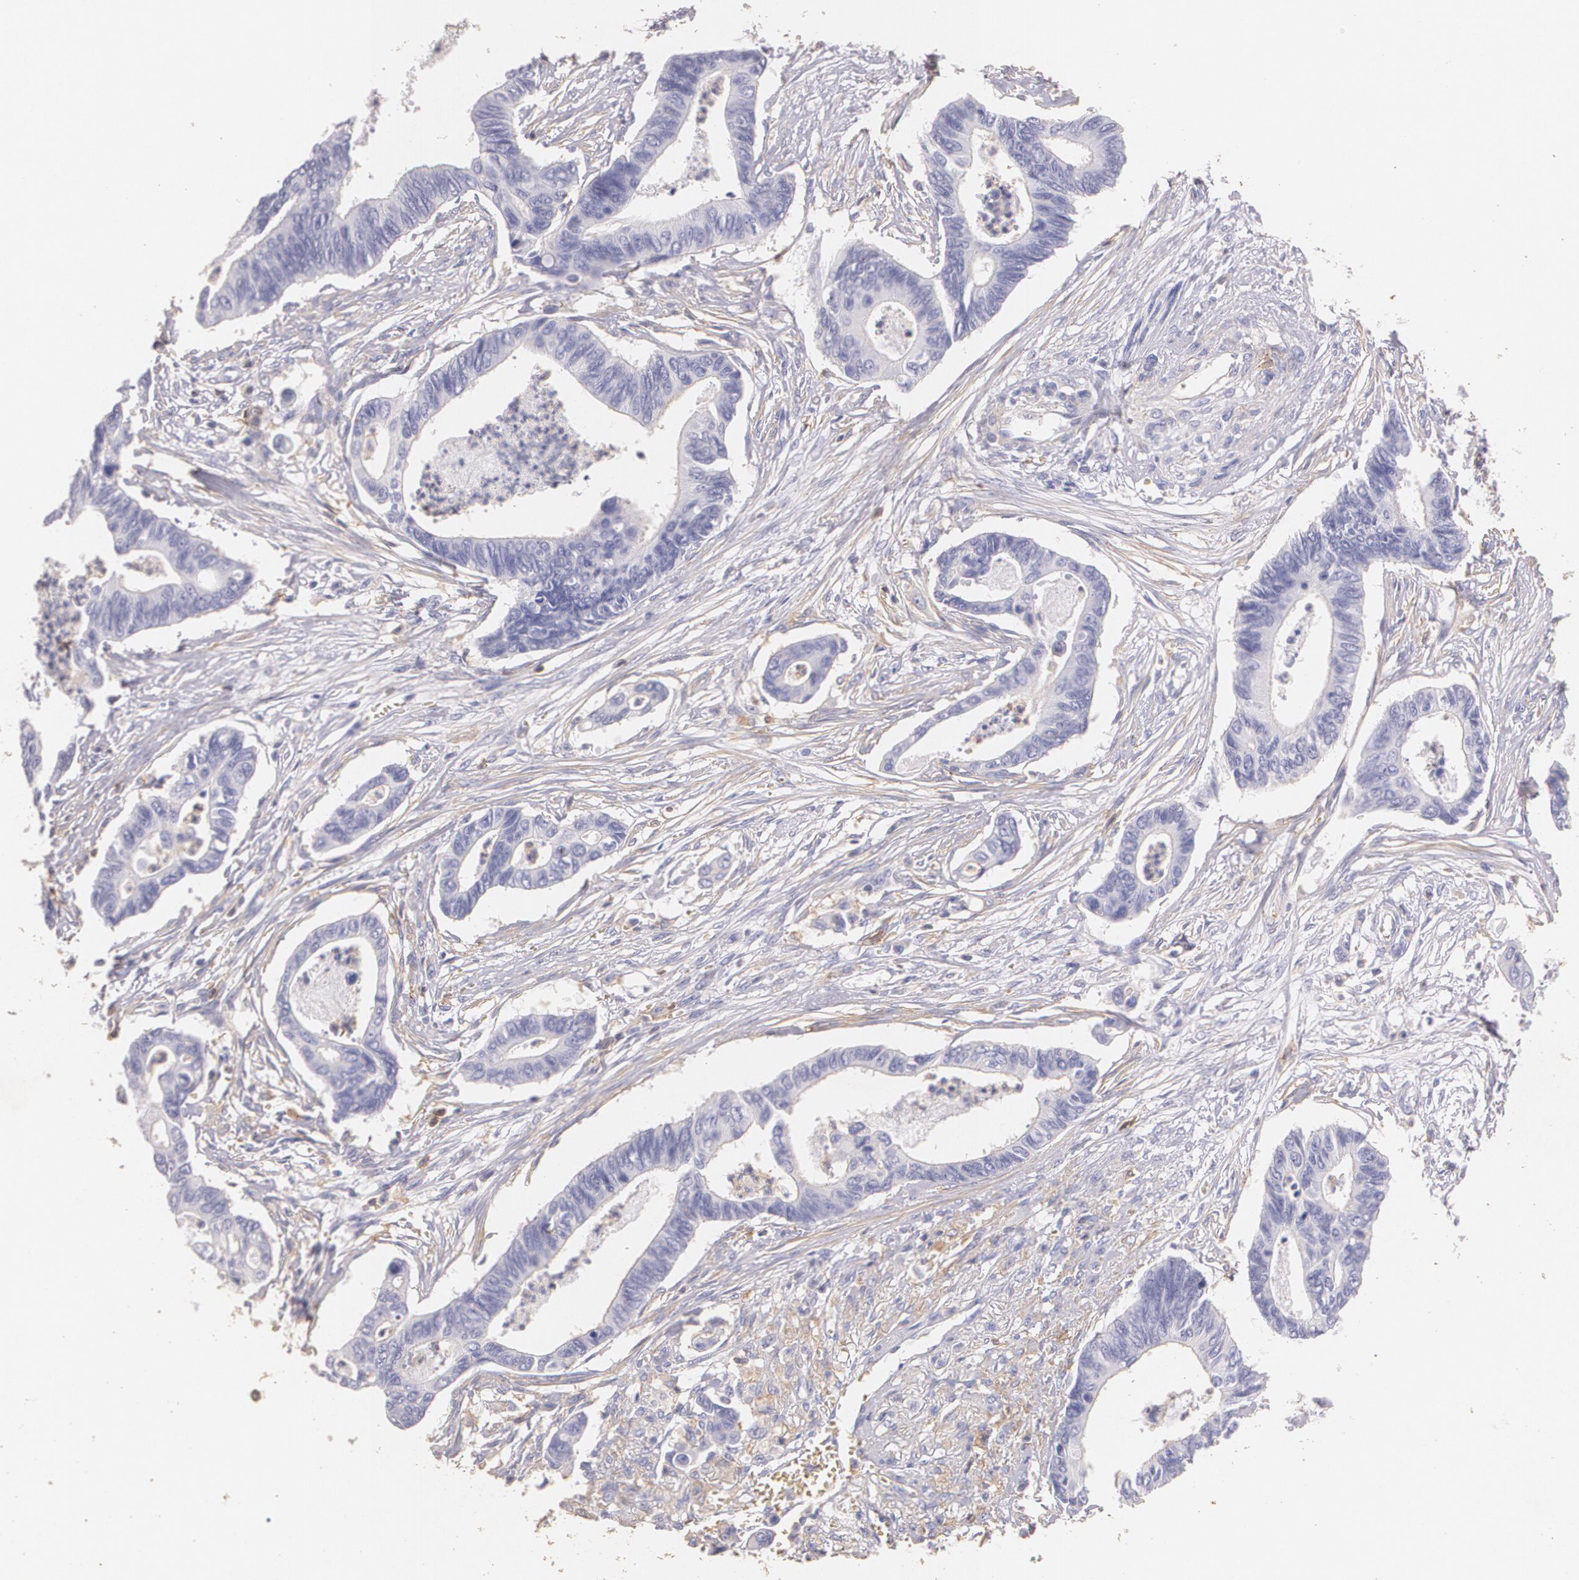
{"staining": {"intensity": "negative", "quantity": "none", "location": "none"}, "tissue": "pancreatic cancer", "cell_type": "Tumor cells", "image_type": "cancer", "snomed": [{"axis": "morphology", "description": "Adenocarcinoma, NOS"}, {"axis": "topography", "description": "Pancreas"}], "caption": "Tumor cells are negative for protein expression in human pancreatic cancer (adenocarcinoma).", "gene": "TGFBR1", "patient": {"sex": "female", "age": 70}}